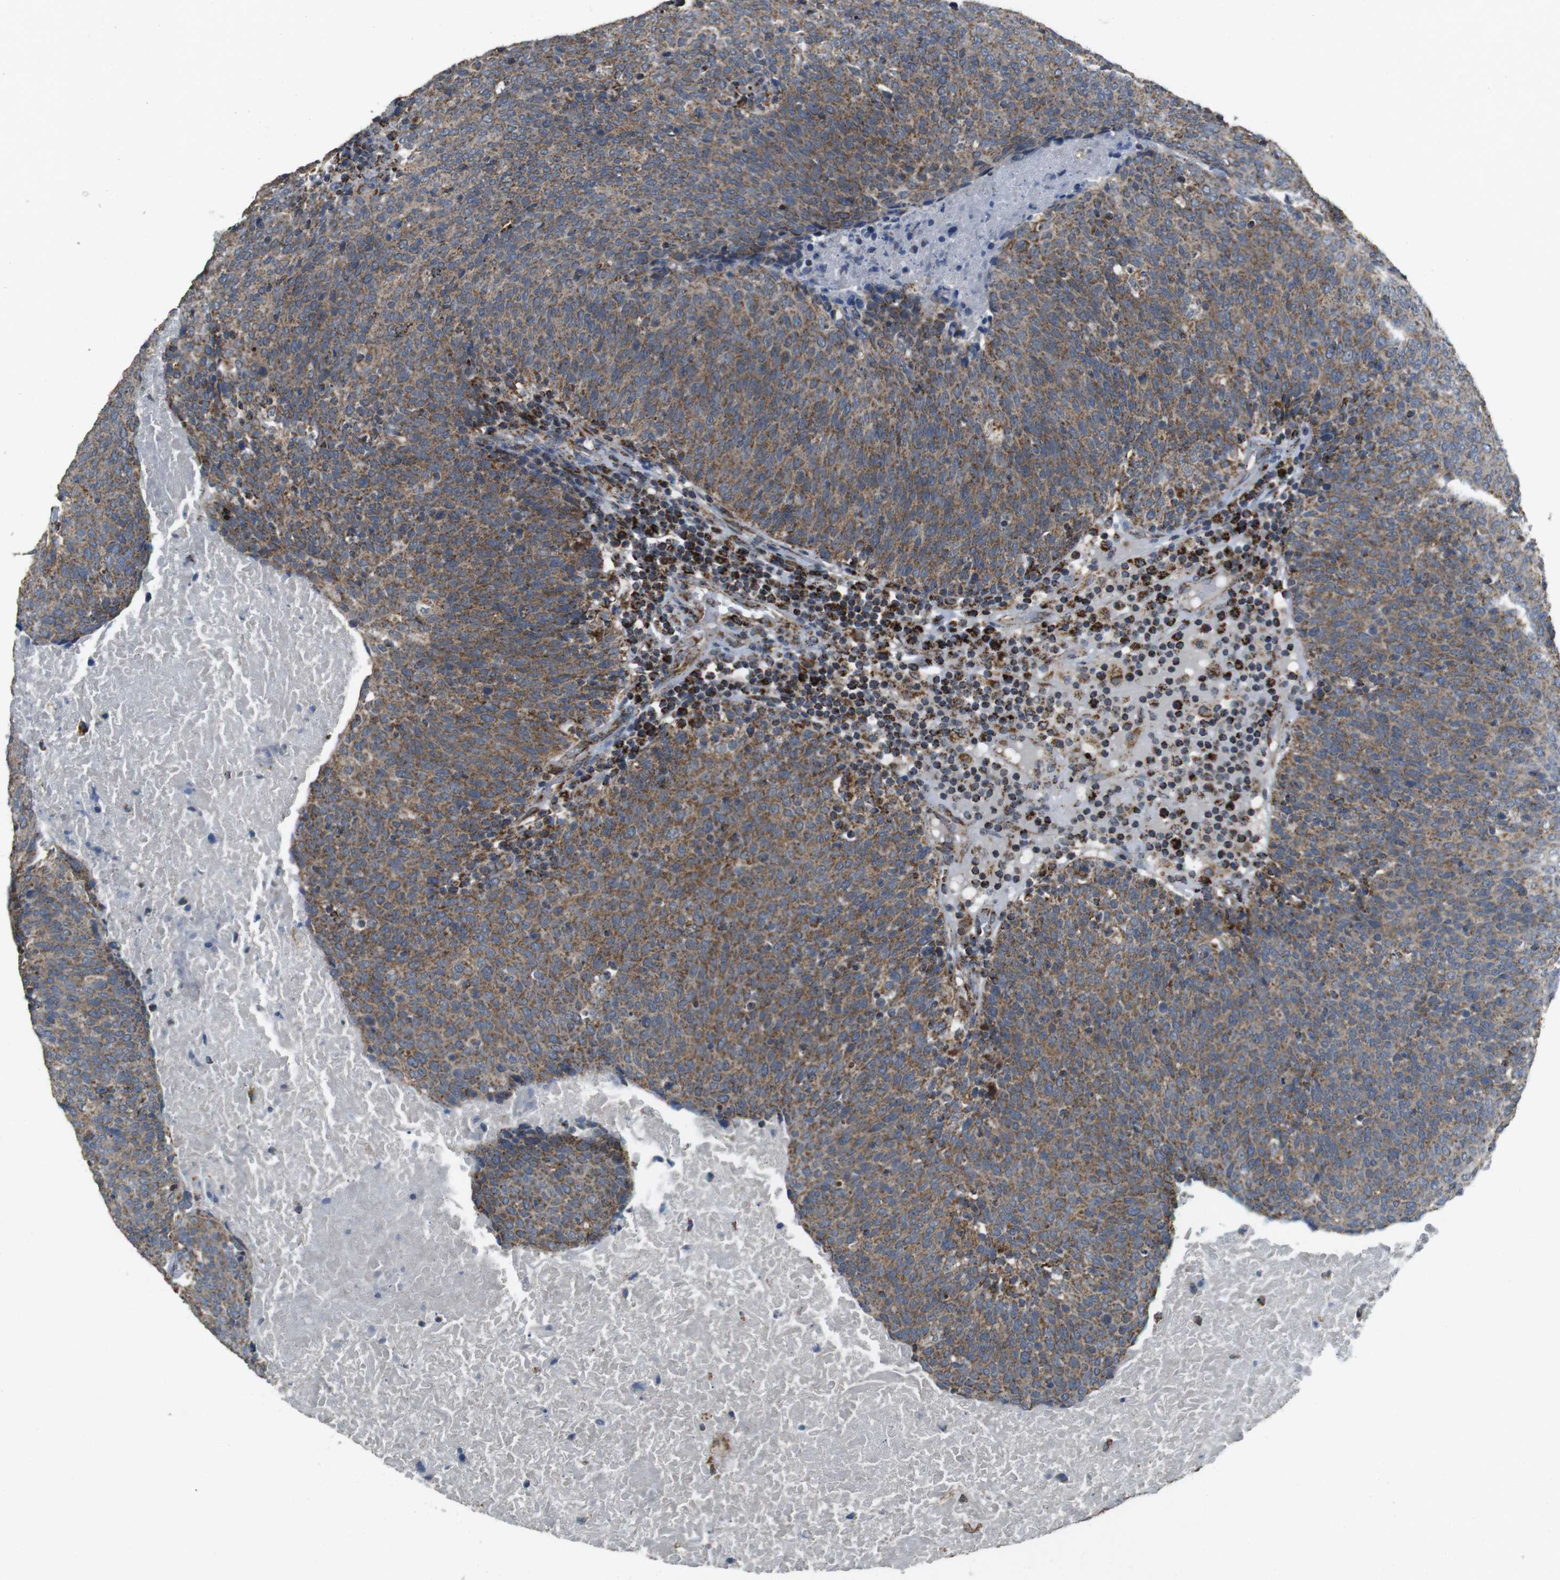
{"staining": {"intensity": "moderate", "quantity": ">75%", "location": "cytoplasmic/membranous"}, "tissue": "head and neck cancer", "cell_type": "Tumor cells", "image_type": "cancer", "snomed": [{"axis": "morphology", "description": "Squamous cell carcinoma, NOS"}, {"axis": "morphology", "description": "Squamous cell carcinoma, metastatic, NOS"}, {"axis": "topography", "description": "Lymph node"}, {"axis": "topography", "description": "Head-Neck"}], "caption": "Protein staining demonstrates moderate cytoplasmic/membranous positivity in approximately >75% of tumor cells in metastatic squamous cell carcinoma (head and neck).", "gene": "CALHM2", "patient": {"sex": "male", "age": 62}}